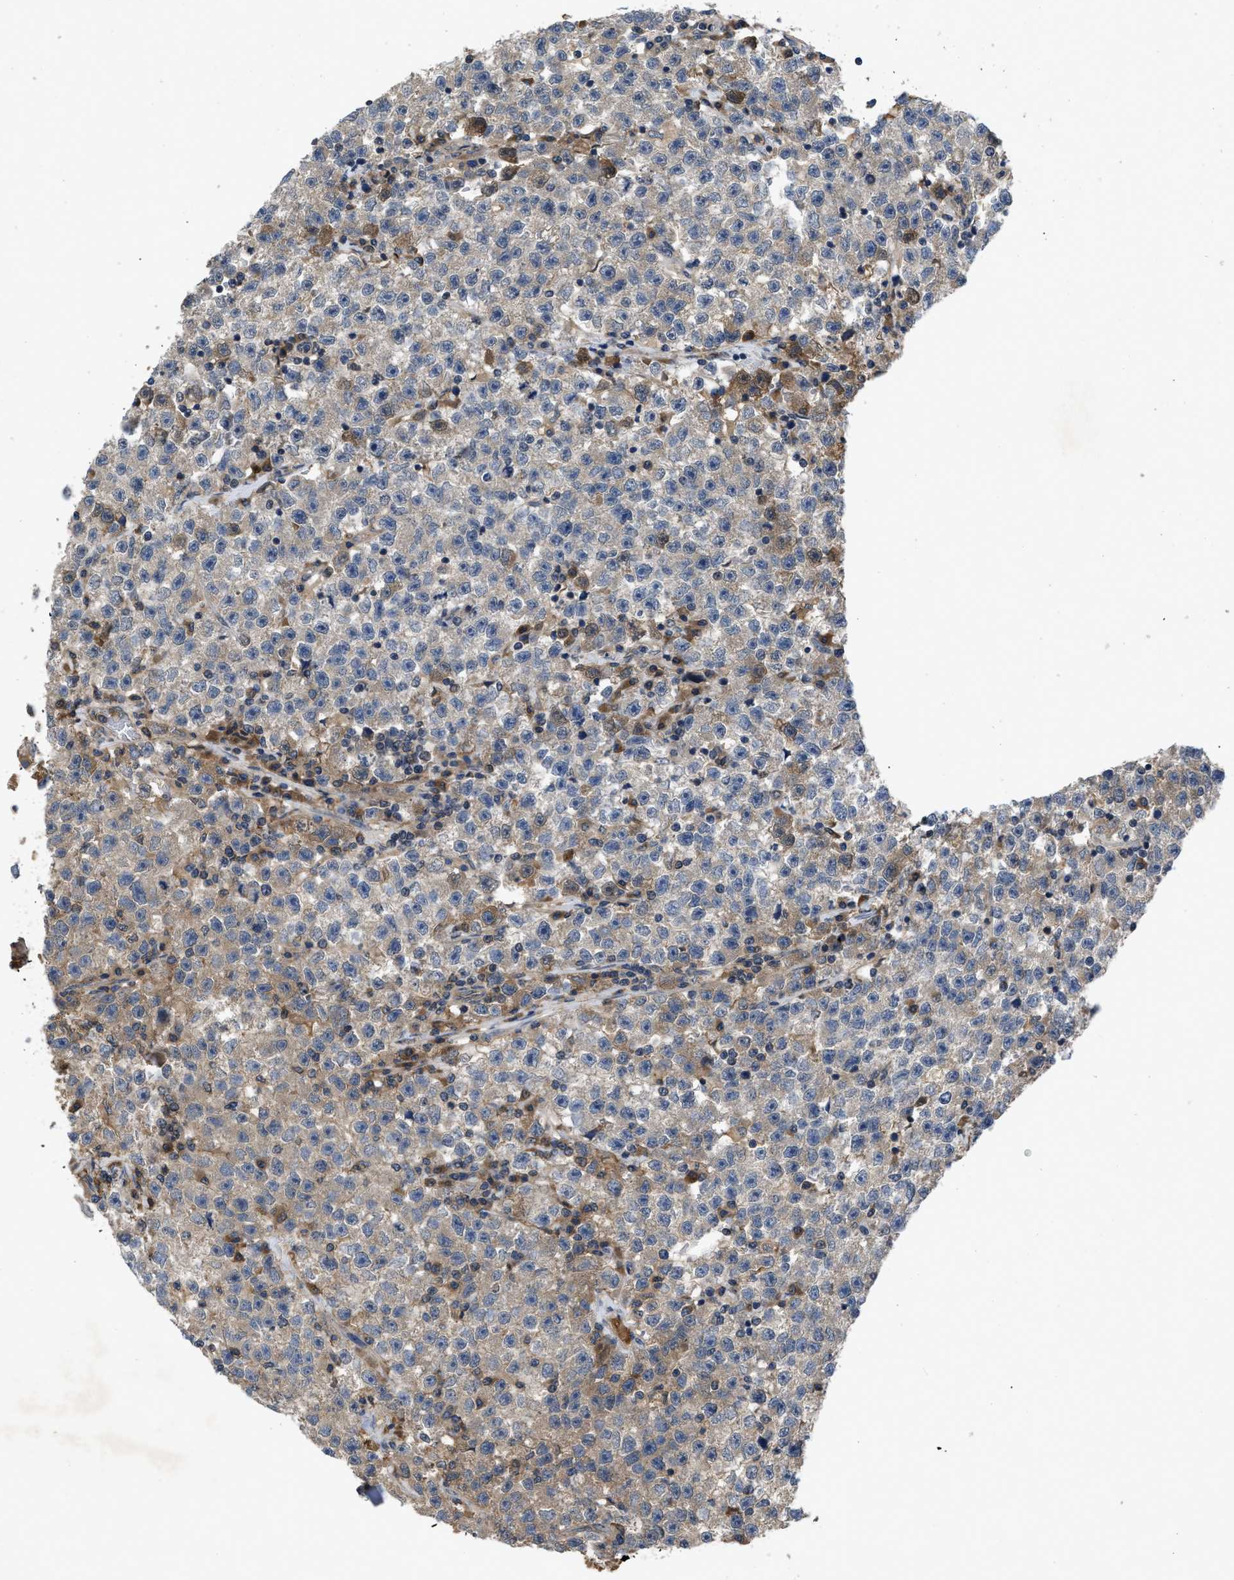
{"staining": {"intensity": "weak", "quantity": "25%-75%", "location": "cytoplasmic/membranous"}, "tissue": "testis cancer", "cell_type": "Tumor cells", "image_type": "cancer", "snomed": [{"axis": "morphology", "description": "Seminoma, NOS"}, {"axis": "topography", "description": "Testis"}], "caption": "The histopathology image shows a brown stain indicating the presence of a protein in the cytoplasmic/membranous of tumor cells in testis cancer.", "gene": "VPS4A", "patient": {"sex": "male", "age": 22}}